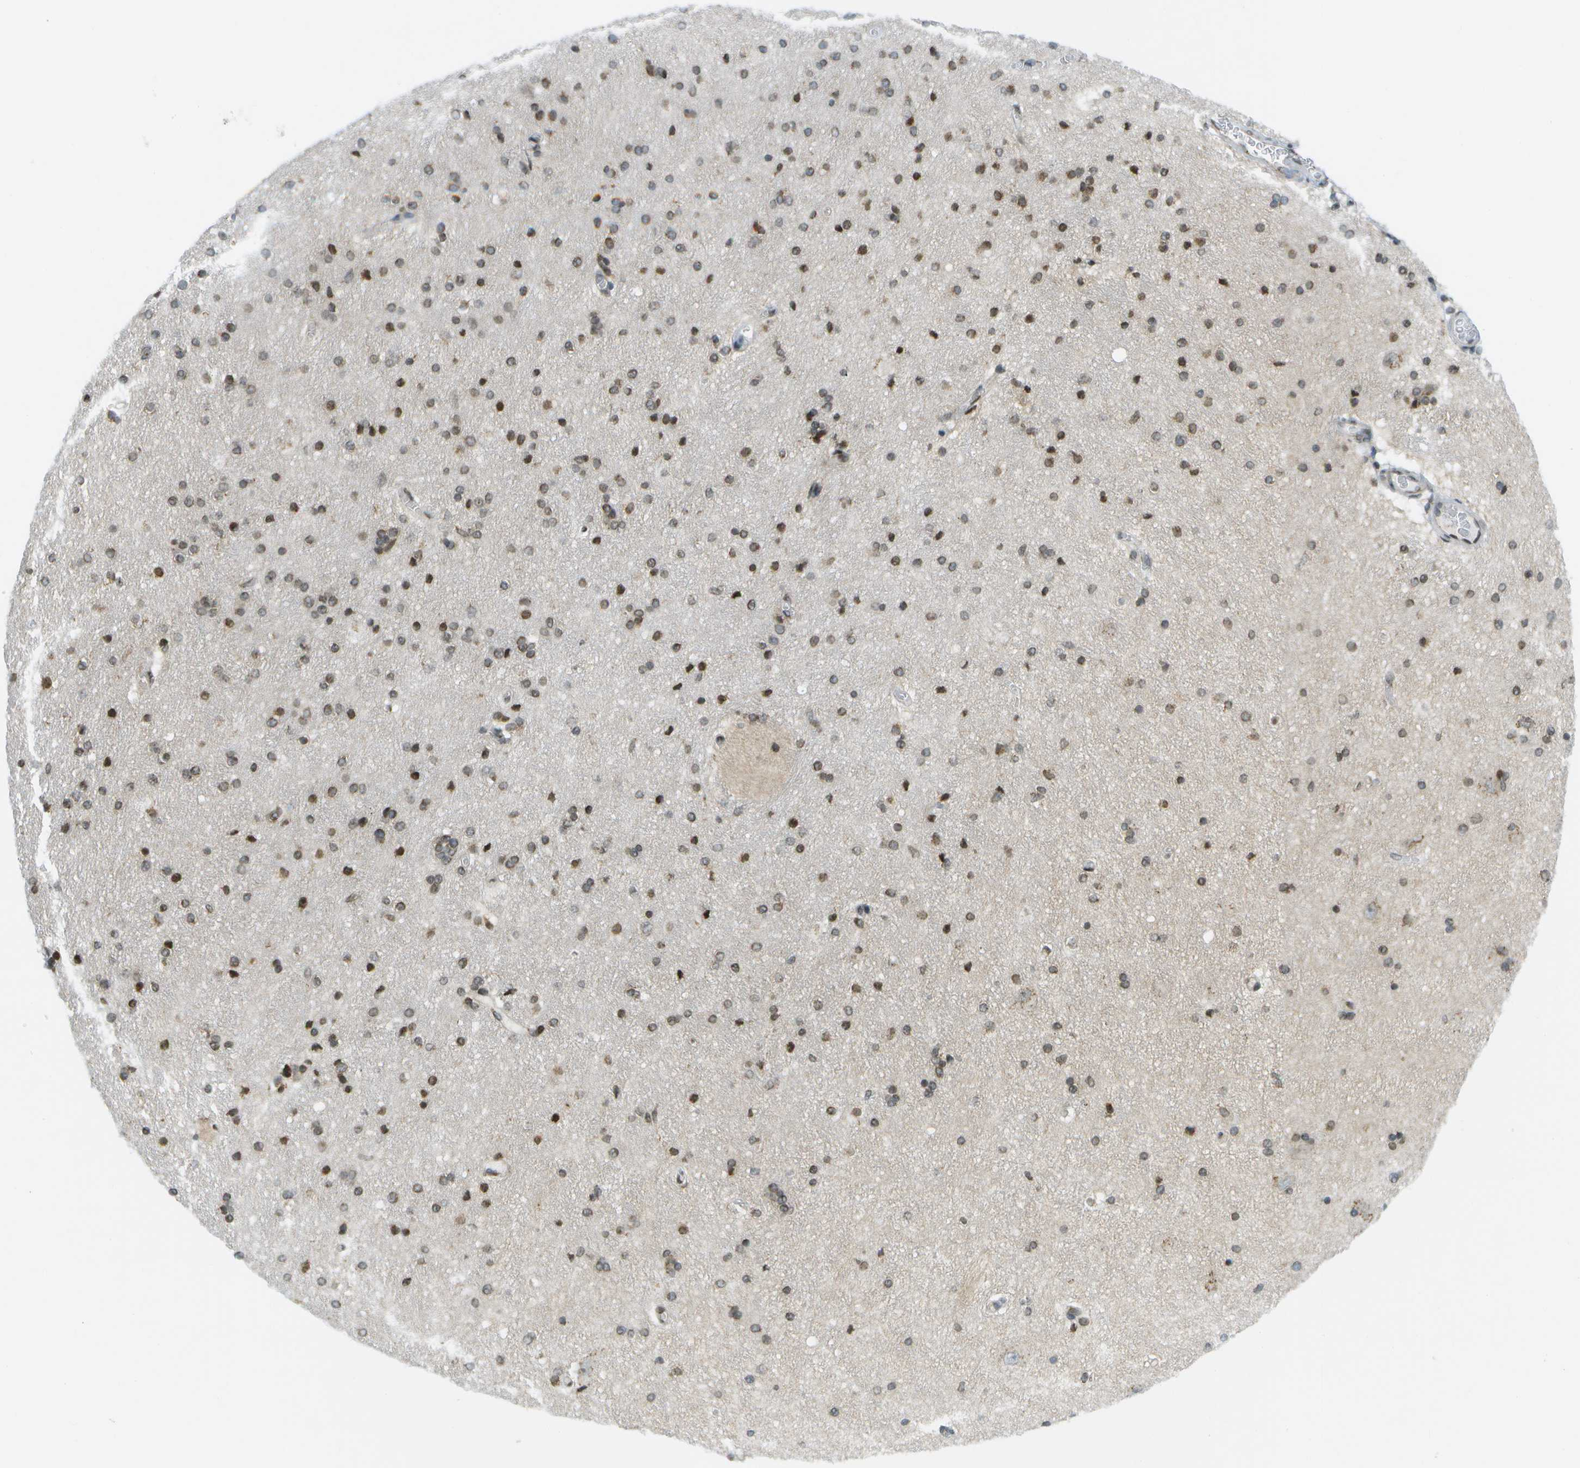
{"staining": {"intensity": "moderate", "quantity": ">75%", "location": "nuclear"}, "tissue": "hippocampus", "cell_type": "Glial cells", "image_type": "normal", "snomed": [{"axis": "morphology", "description": "Normal tissue, NOS"}, {"axis": "topography", "description": "Hippocampus"}], "caption": "Immunohistochemistry histopathology image of benign hippocampus: hippocampus stained using immunohistochemistry (IHC) shows medium levels of moderate protein expression localized specifically in the nuclear of glial cells, appearing as a nuclear brown color.", "gene": "EVC", "patient": {"sex": "female", "age": 54}}